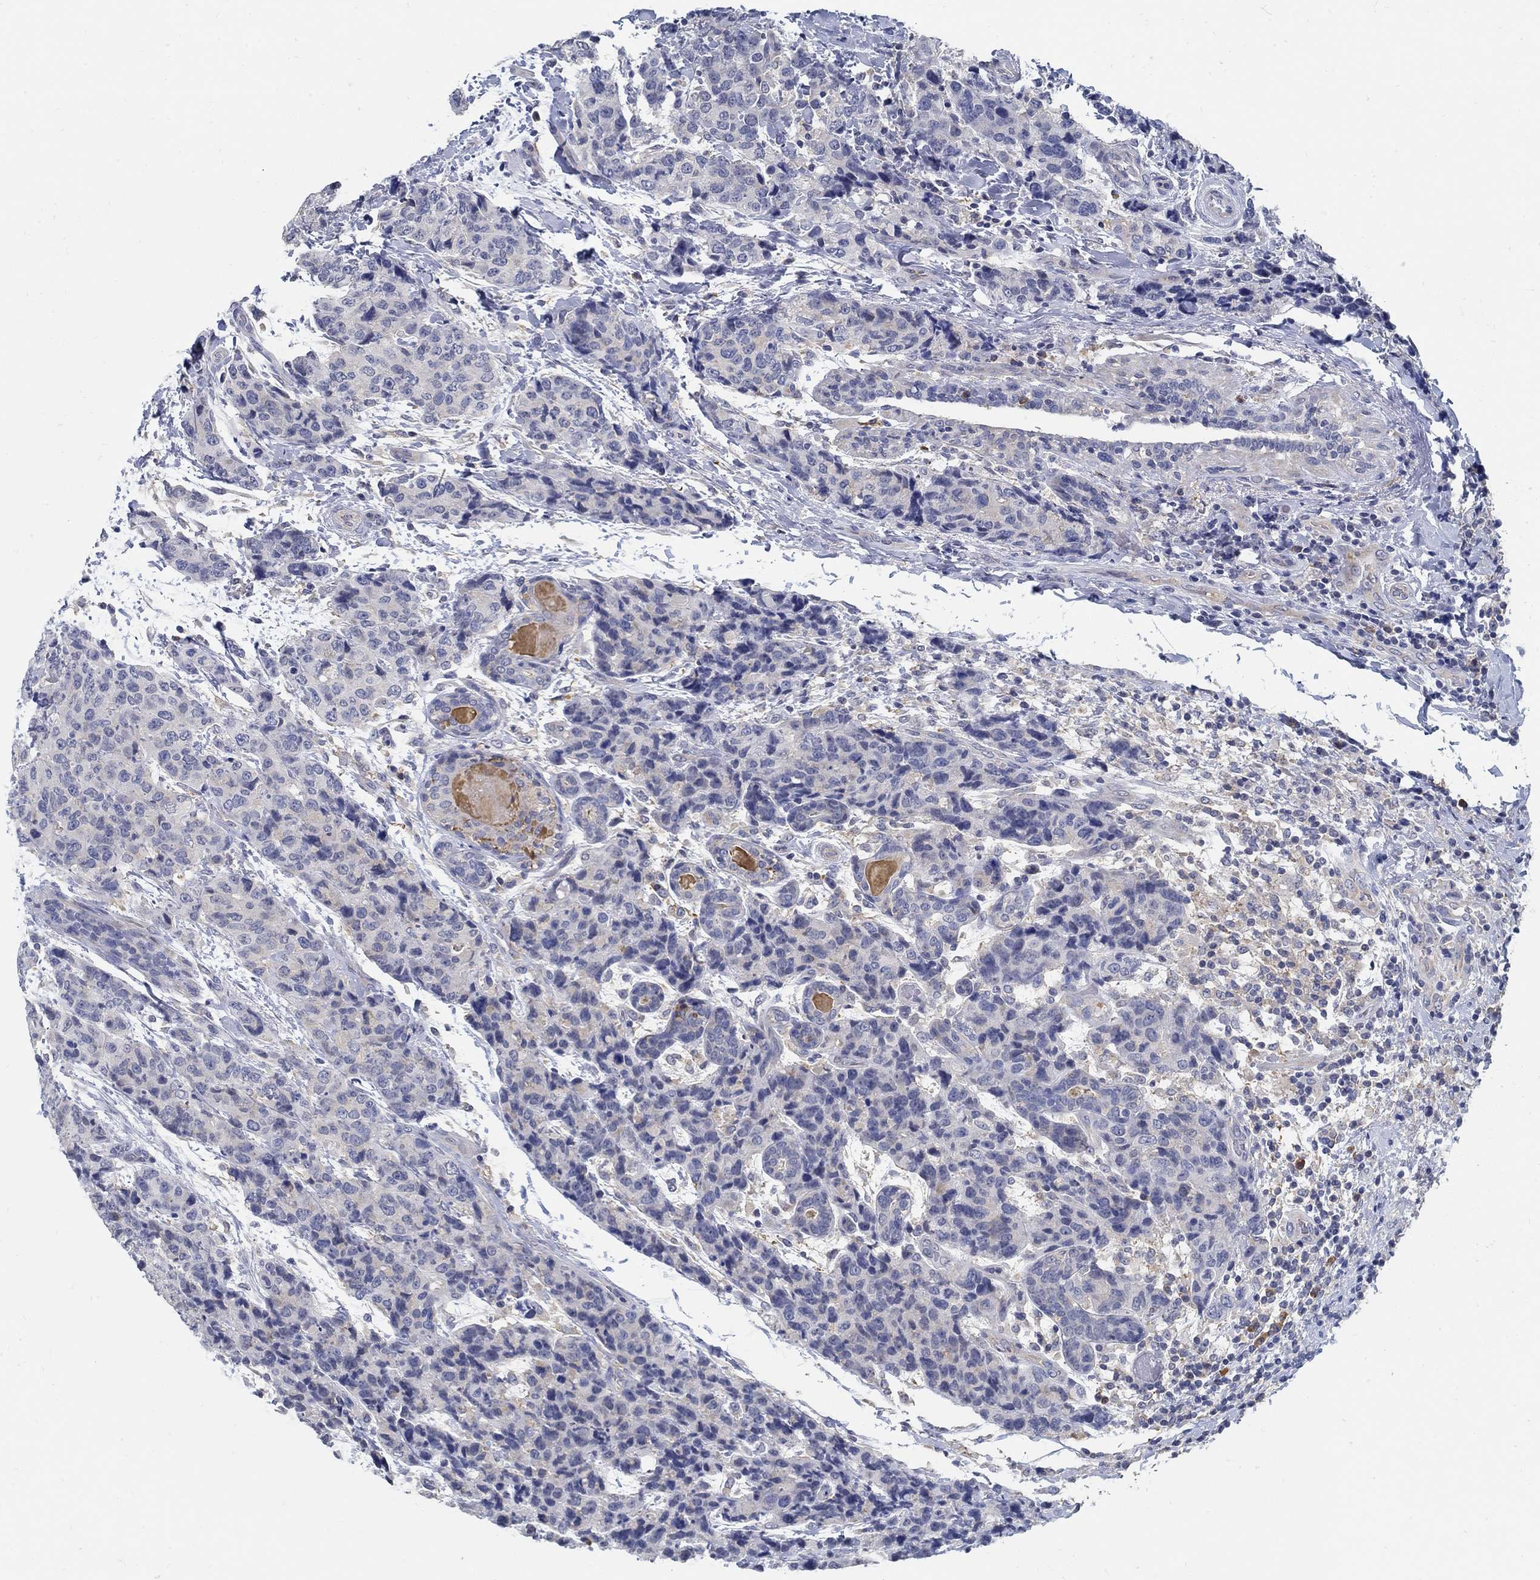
{"staining": {"intensity": "weak", "quantity": "<25%", "location": "cytoplasmic/membranous"}, "tissue": "breast cancer", "cell_type": "Tumor cells", "image_type": "cancer", "snomed": [{"axis": "morphology", "description": "Lobular carcinoma"}, {"axis": "topography", "description": "Breast"}], "caption": "Immunohistochemistry image of neoplastic tissue: breast lobular carcinoma stained with DAB demonstrates no significant protein positivity in tumor cells.", "gene": "PCDH11X", "patient": {"sex": "female", "age": 59}}